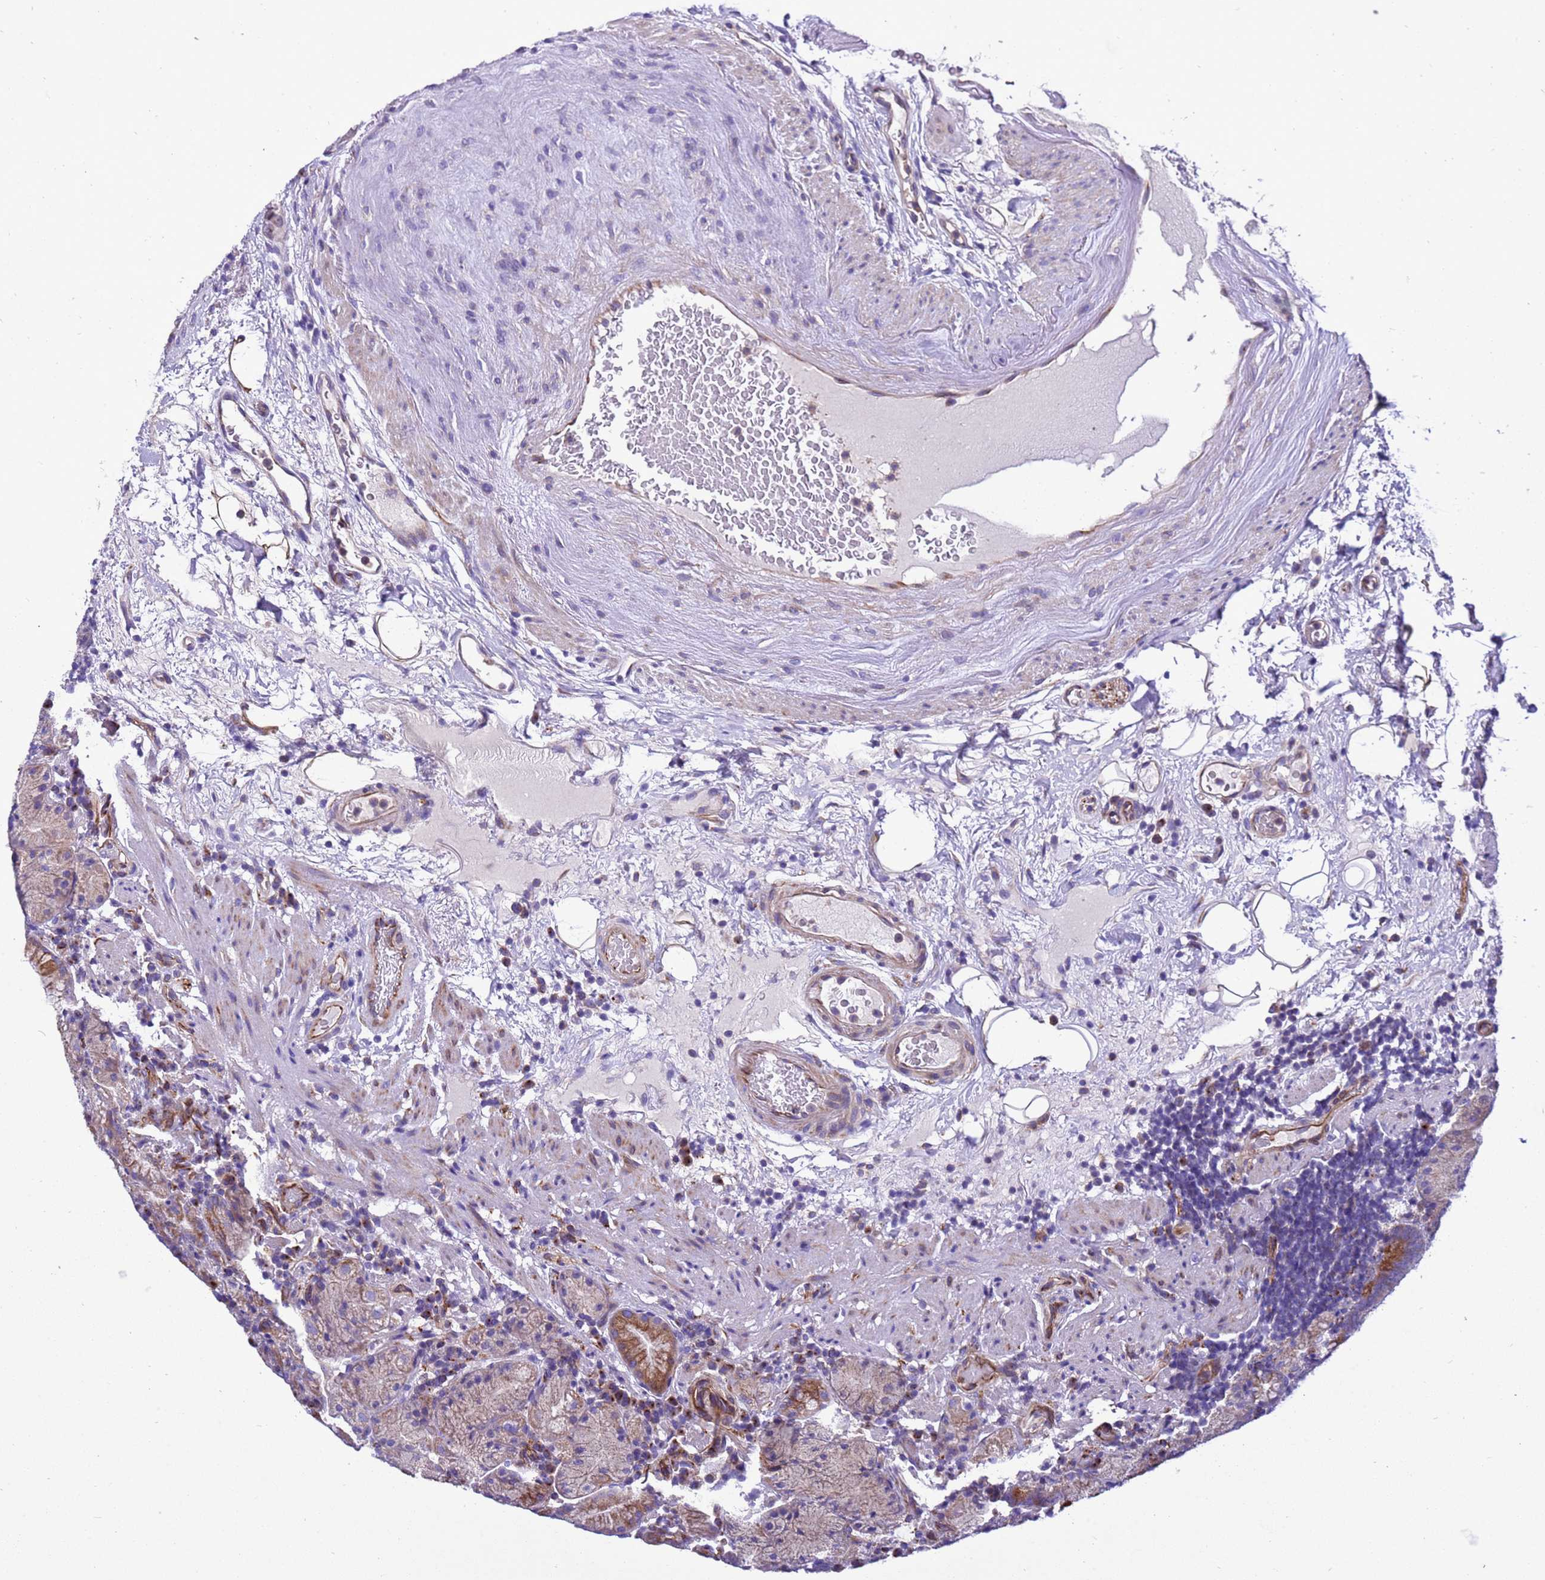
{"staining": {"intensity": "moderate", "quantity": "25%-75%", "location": "cytoplasmic/membranous"}, "tissue": "stomach", "cell_type": "Glandular cells", "image_type": "normal", "snomed": [{"axis": "morphology", "description": "Normal tissue, NOS"}, {"axis": "morphology", "description": "Inflammation, NOS"}, {"axis": "topography", "description": "Stomach"}], "caption": "Immunohistochemistry photomicrograph of benign stomach: human stomach stained using immunohistochemistry (IHC) exhibits medium levels of moderate protein expression localized specifically in the cytoplasmic/membranous of glandular cells, appearing as a cytoplasmic/membranous brown color.", "gene": "KICS2", "patient": {"sex": "male", "age": 79}}